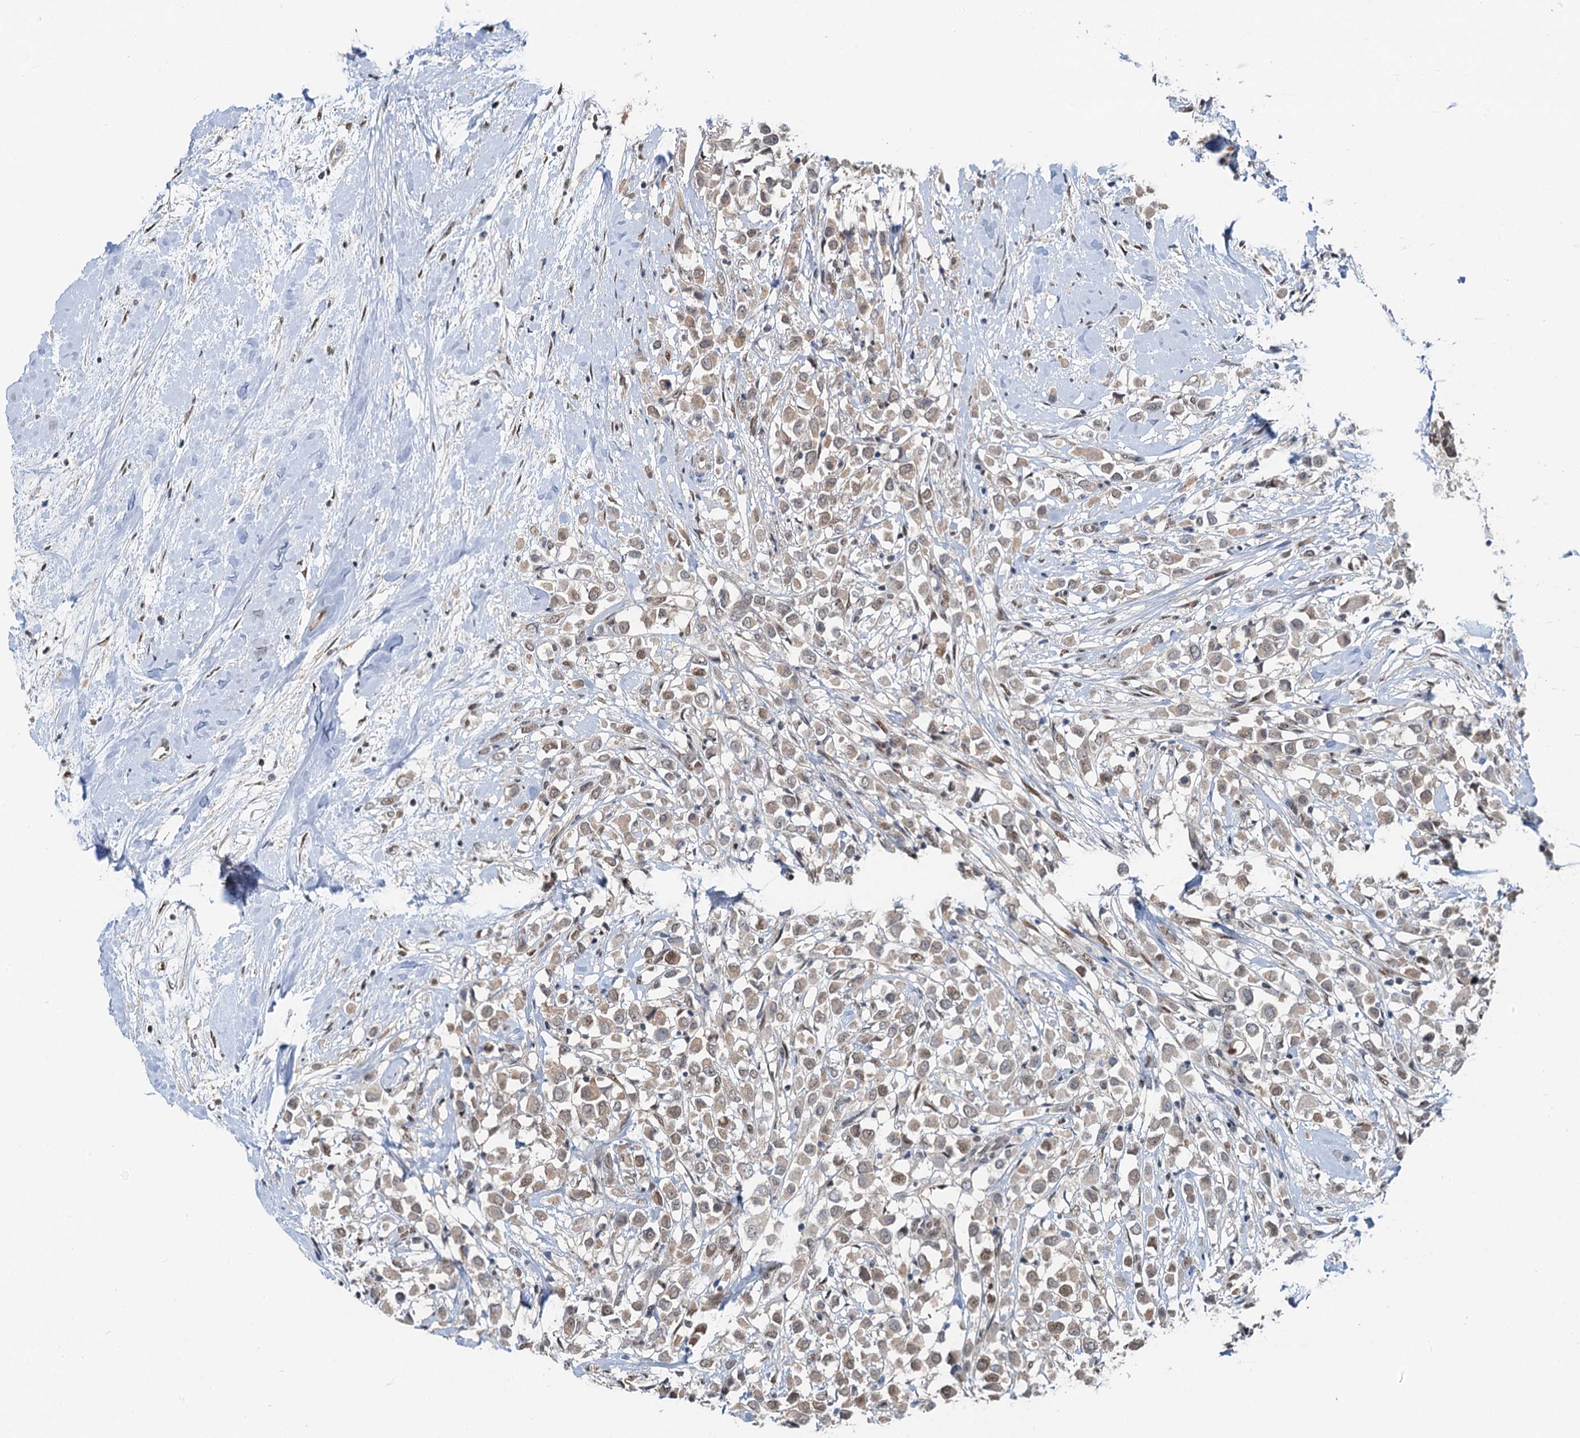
{"staining": {"intensity": "strong", "quantity": "25%-75%", "location": "cytoplasmic/membranous"}, "tissue": "breast cancer", "cell_type": "Tumor cells", "image_type": "cancer", "snomed": [{"axis": "morphology", "description": "Duct carcinoma"}, {"axis": "topography", "description": "Breast"}], "caption": "A high amount of strong cytoplasmic/membranous positivity is identified in about 25%-75% of tumor cells in breast cancer tissue.", "gene": "CFDP1", "patient": {"sex": "female", "age": 87}}